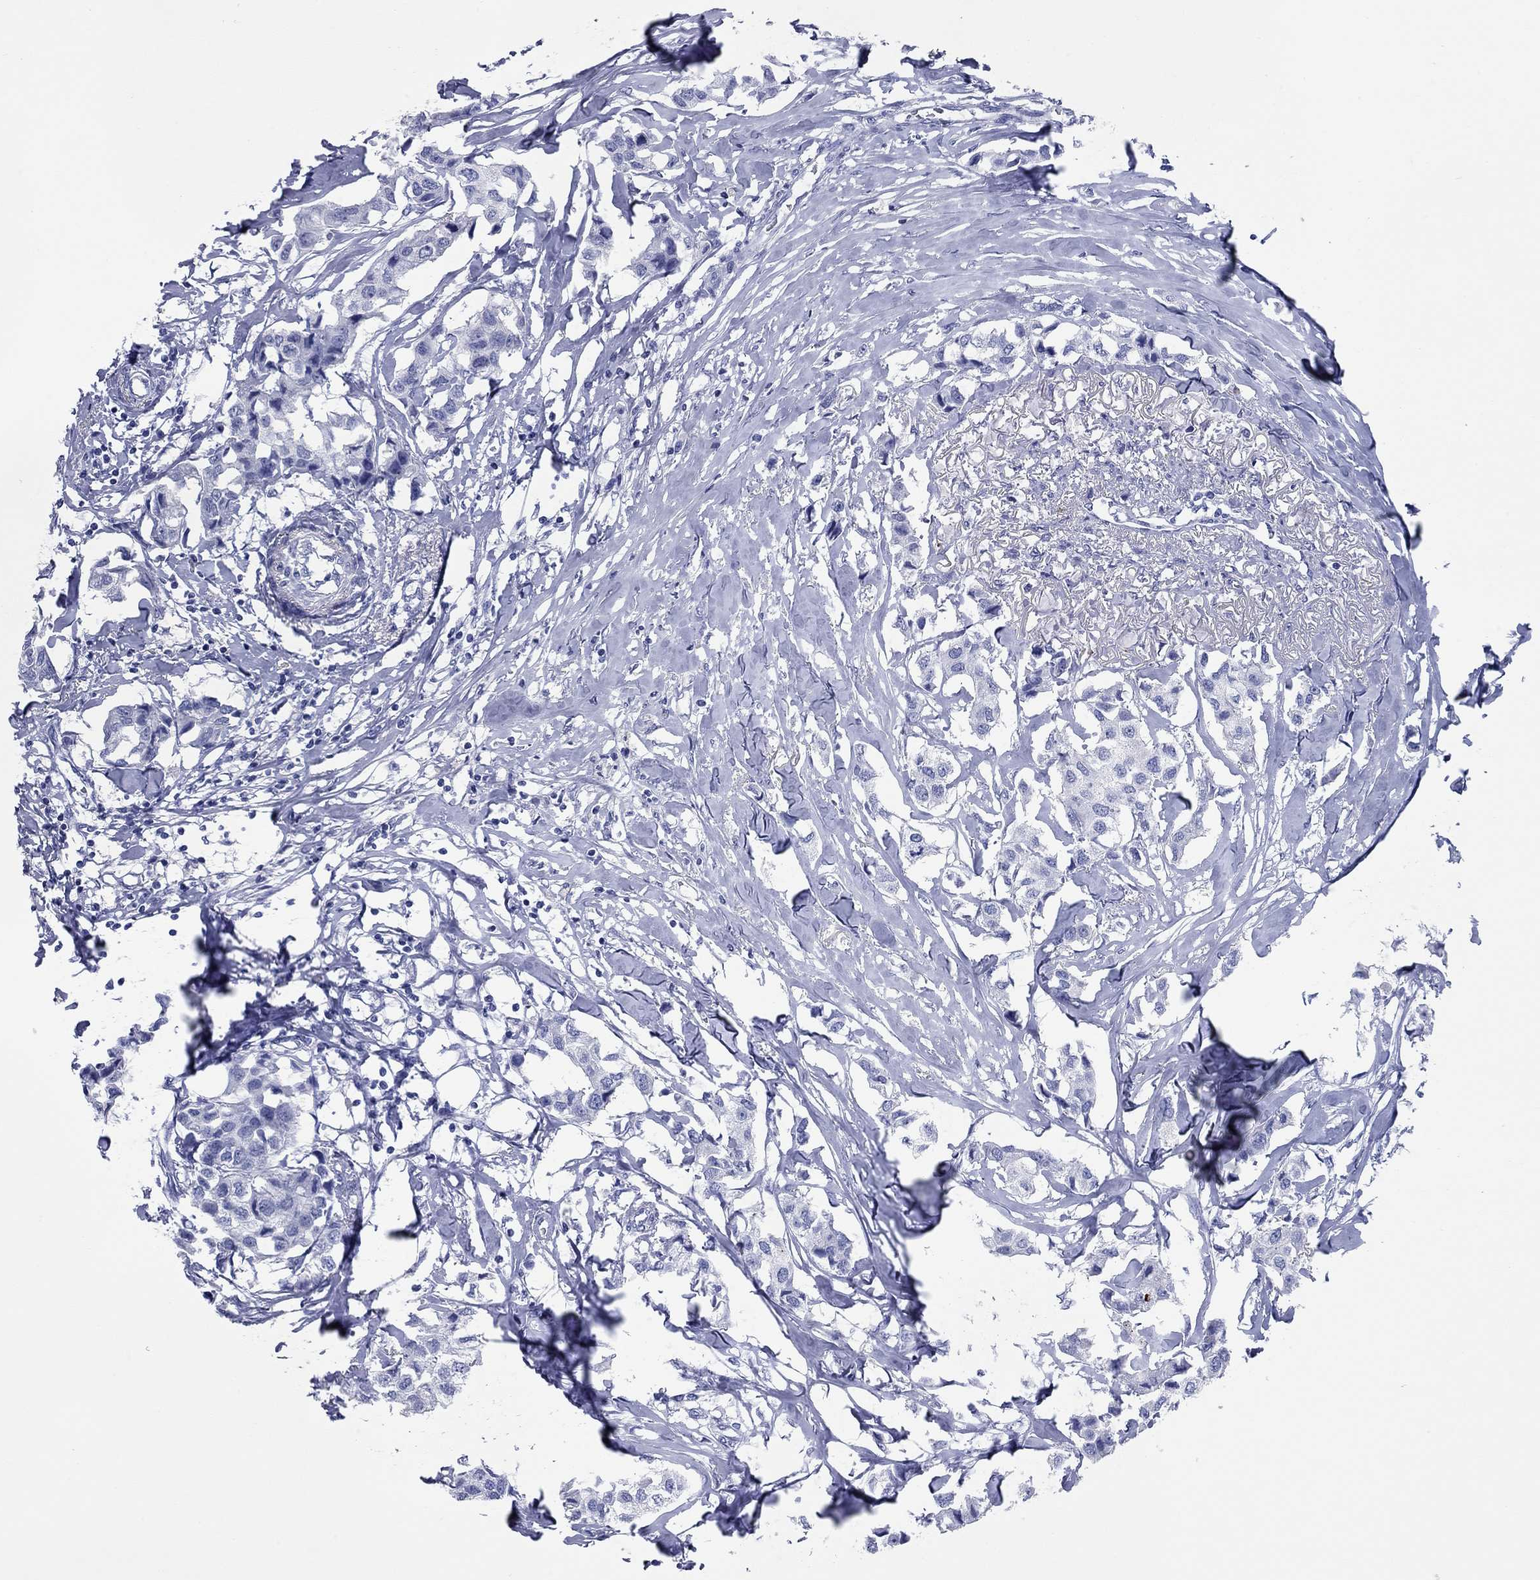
{"staining": {"intensity": "negative", "quantity": "none", "location": "none"}, "tissue": "breast cancer", "cell_type": "Tumor cells", "image_type": "cancer", "snomed": [{"axis": "morphology", "description": "Duct carcinoma"}, {"axis": "topography", "description": "Breast"}], "caption": "DAB (3,3'-diaminobenzidine) immunohistochemical staining of breast invasive ductal carcinoma demonstrates no significant positivity in tumor cells. (DAB (3,3'-diaminobenzidine) immunohistochemistry with hematoxylin counter stain).", "gene": "CCNA1", "patient": {"sex": "female", "age": 80}}